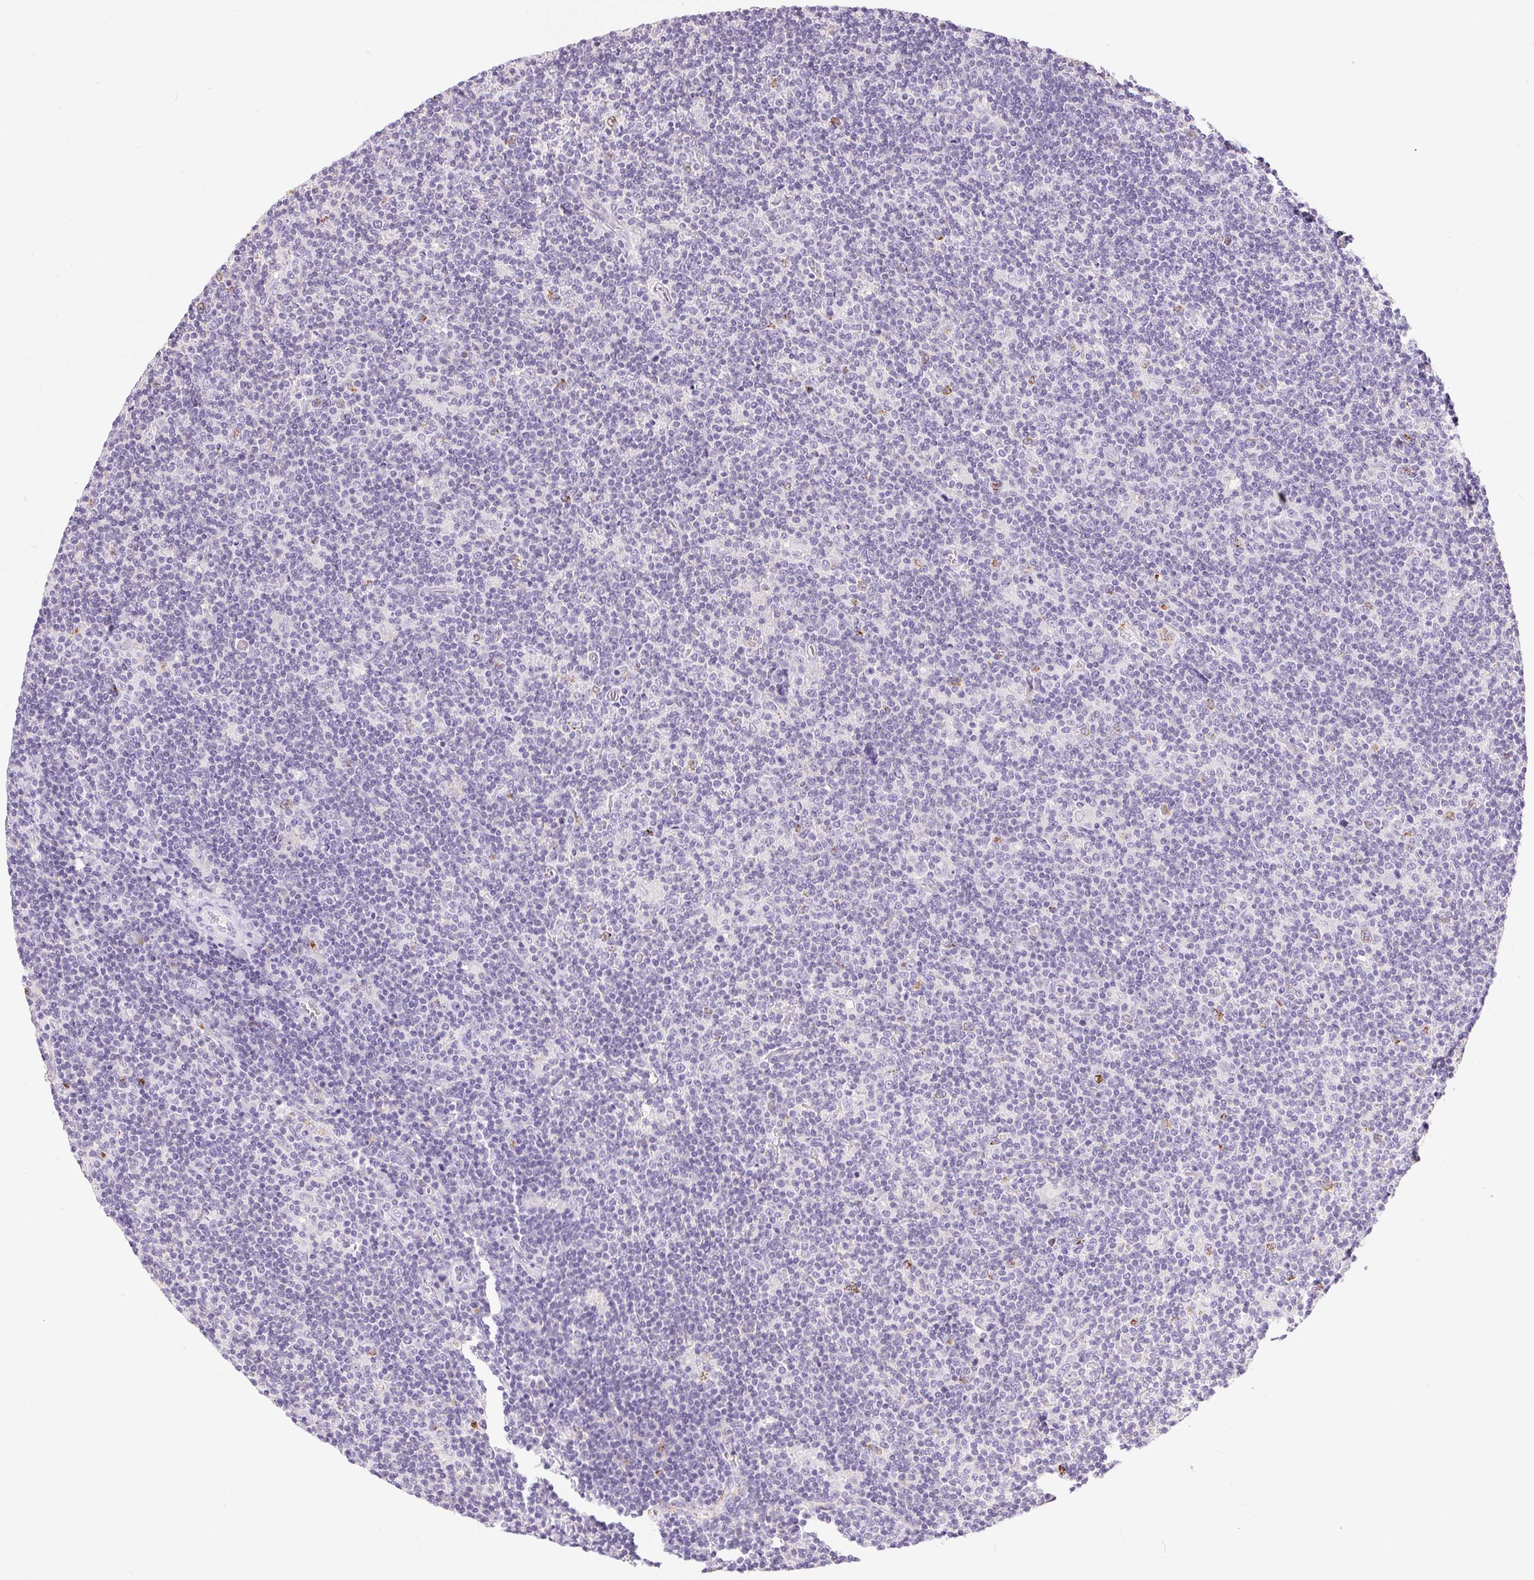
{"staining": {"intensity": "negative", "quantity": "none", "location": "none"}, "tissue": "lymphoma", "cell_type": "Tumor cells", "image_type": "cancer", "snomed": [{"axis": "morphology", "description": "Hodgkin's disease, NOS"}, {"axis": "topography", "description": "Lymph node"}], "caption": "This micrograph is of Hodgkin's disease stained with immunohistochemistry (IHC) to label a protein in brown with the nuclei are counter-stained blue. There is no staining in tumor cells. The staining is performed using DAB (3,3'-diaminobenzidine) brown chromogen with nuclei counter-stained in using hematoxylin.", "gene": "PNLIPRP3", "patient": {"sex": "male", "age": 40}}